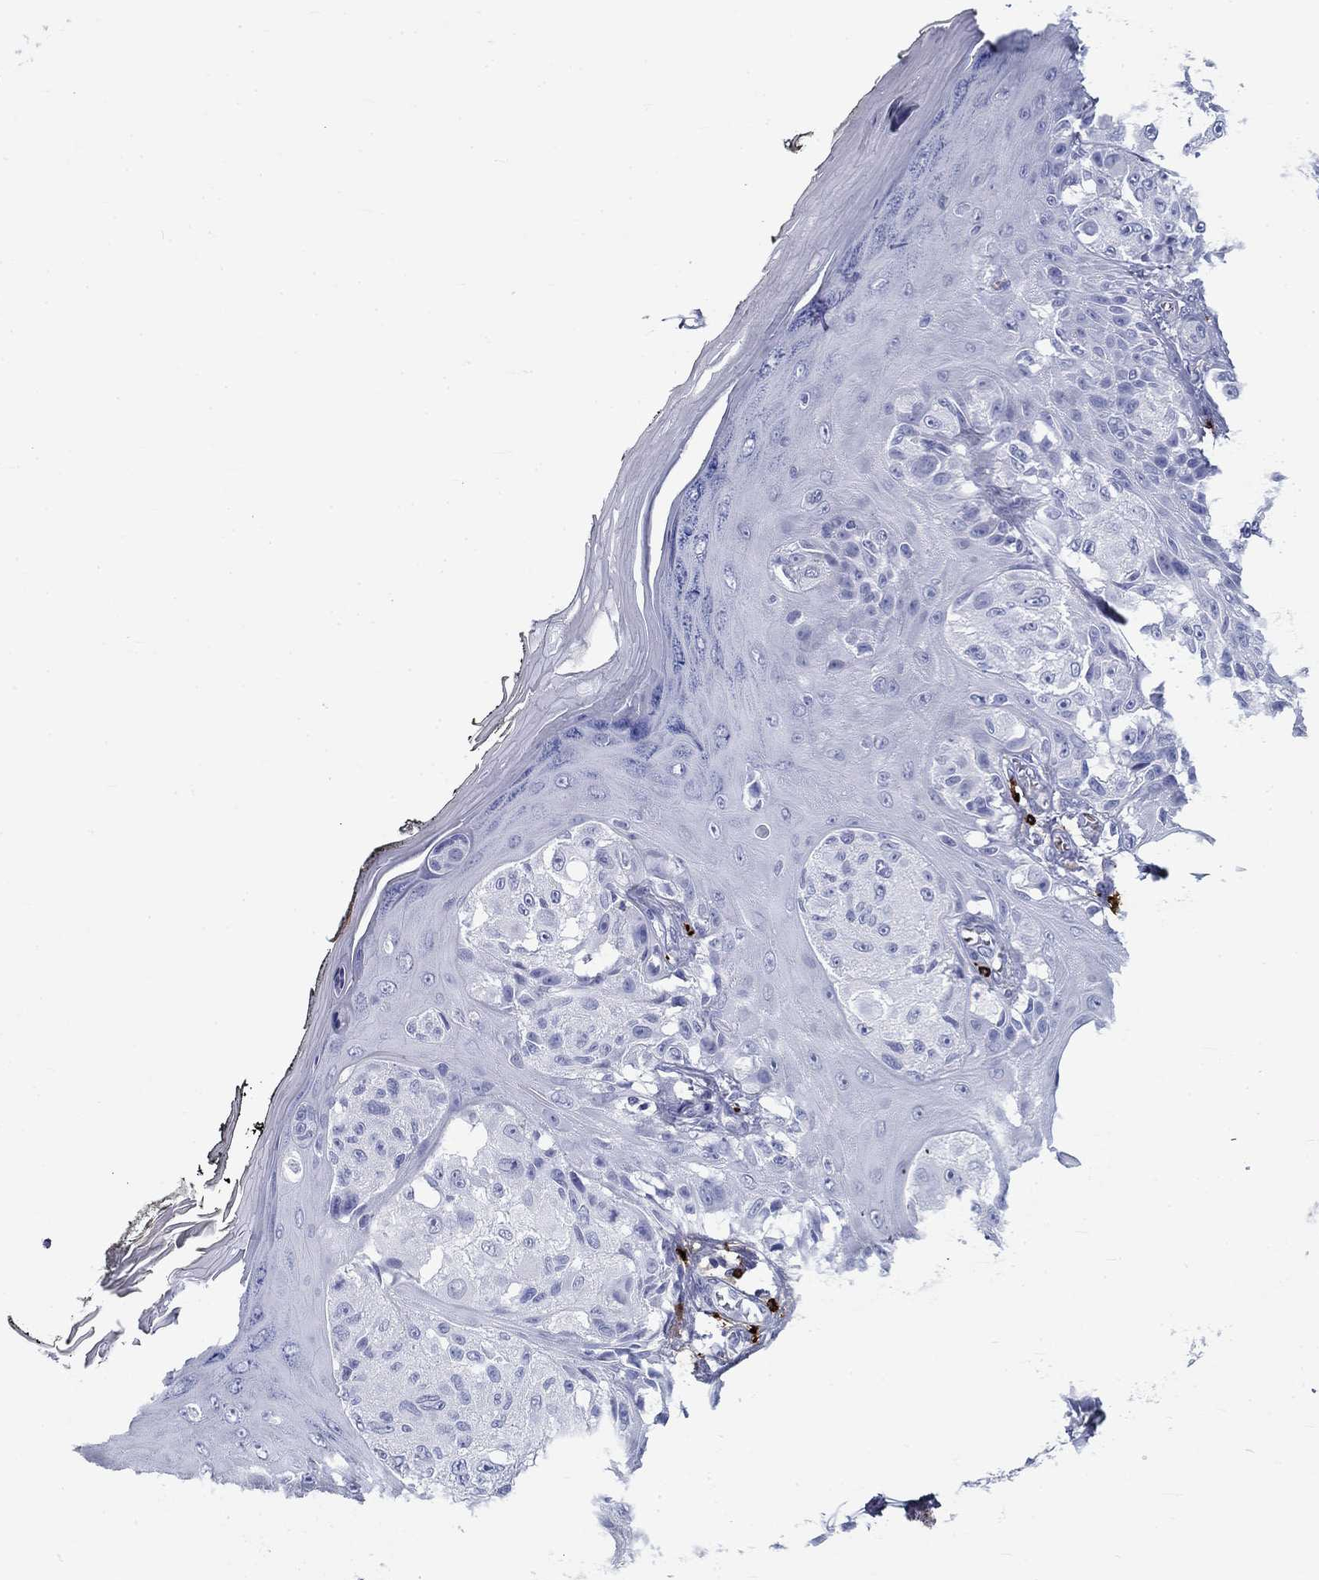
{"staining": {"intensity": "negative", "quantity": "none", "location": "none"}, "tissue": "melanoma", "cell_type": "Tumor cells", "image_type": "cancer", "snomed": [{"axis": "morphology", "description": "Malignant melanoma, NOS"}, {"axis": "topography", "description": "Skin"}], "caption": "Immunohistochemistry histopathology image of human melanoma stained for a protein (brown), which exhibits no positivity in tumor cells. (Stains: DAB (3,3'-diaminobenzidine) immunohistochemistry with hematoxylin counter stain, Microscopy: brightfield microscopy at high magnification).", "gene": "CD40LG", "patient": {"sex": "male", "age": 61}}